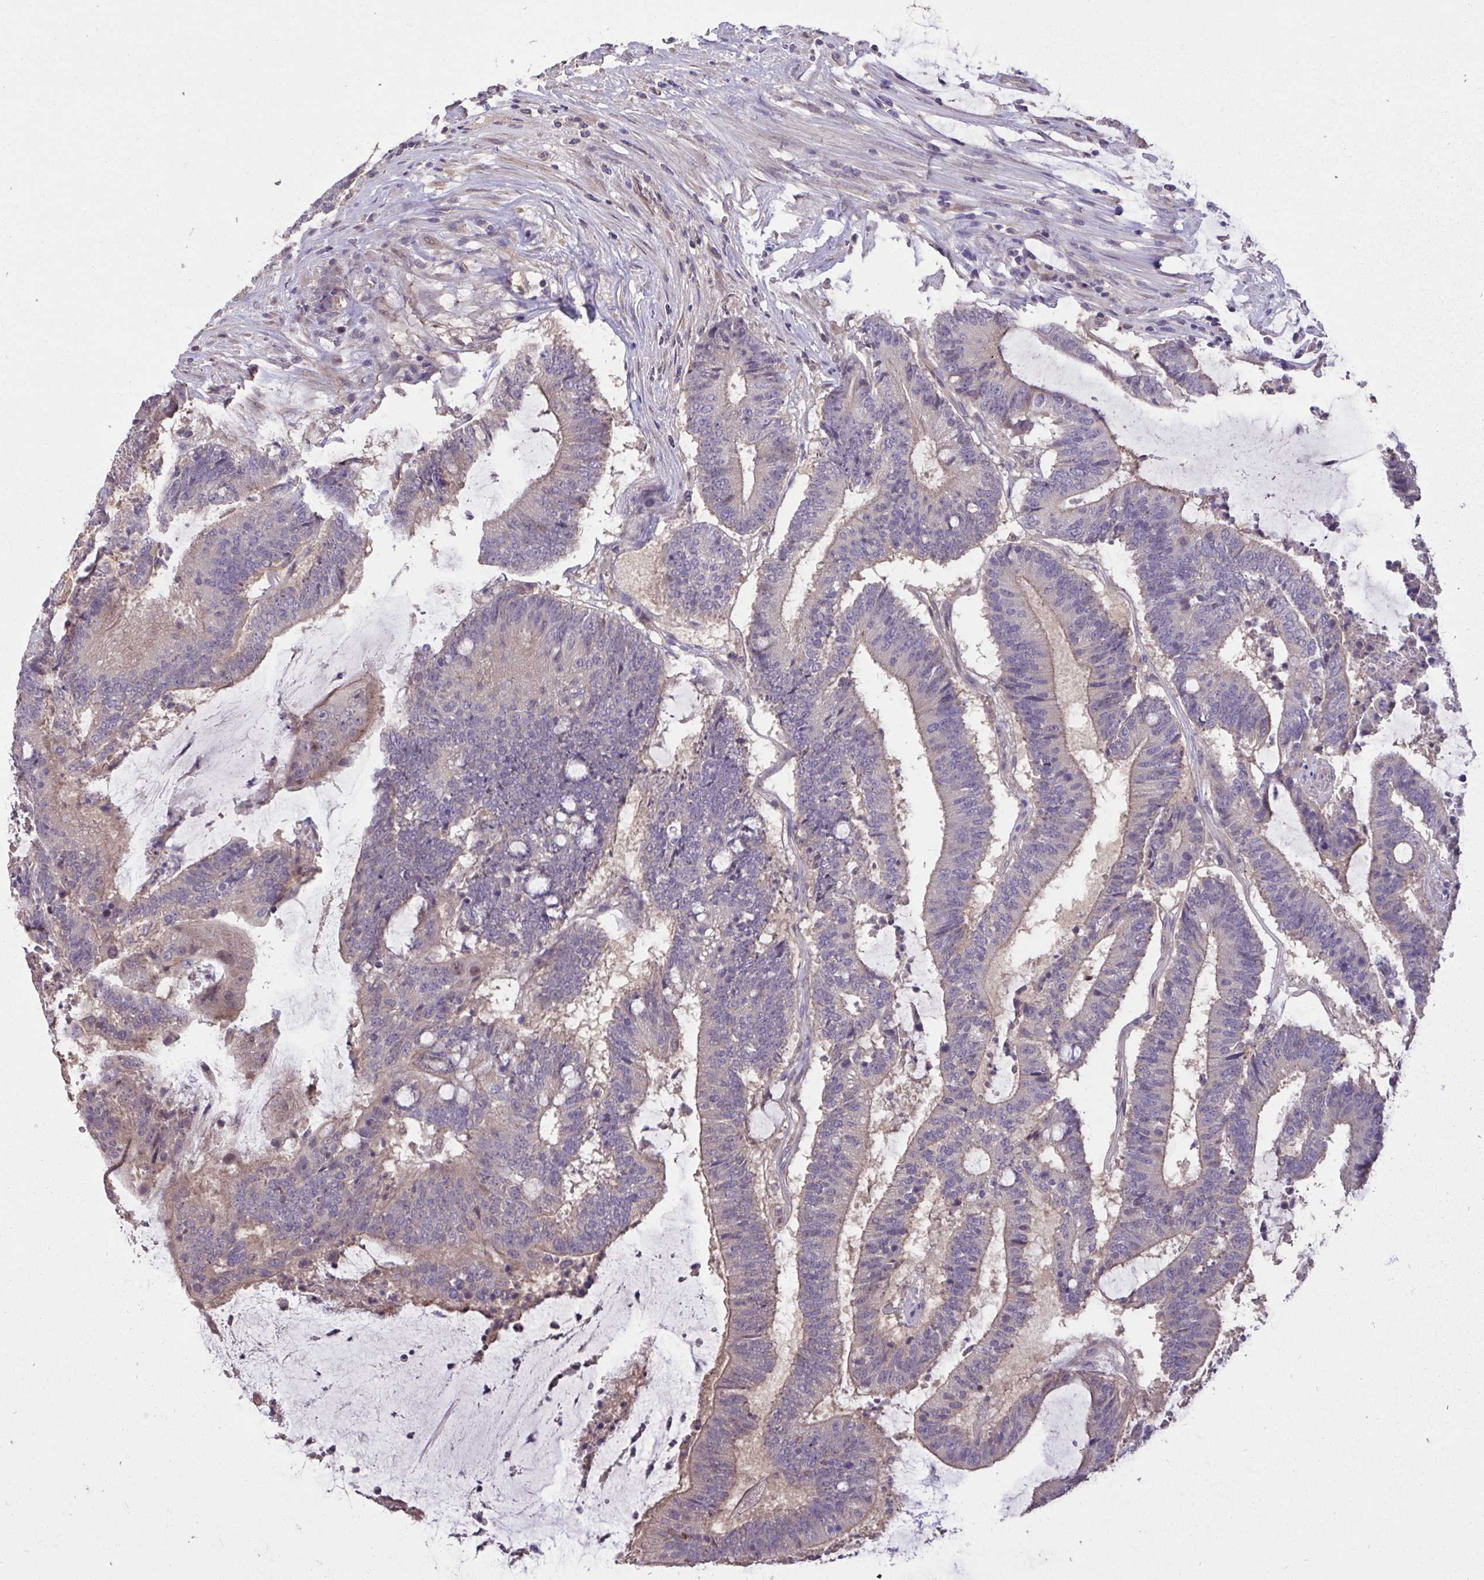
{"staining": {"intensity": "weak", "quantity": "25%-75%", "location": "cytoplasmic/membranous"}, "tissue": "colorectal cancer", "cell_type": "Tumor cells", "image_type": "cancer", "snomed": [{"axis": "morphology", "description": "Adenocarcinoma, NOS"}, {"axis": "topography", "description": "Colon"}], "caption": "The histopathology image shows a brown stain indicating the presence of a protein in the cytoplasmic/membranous of tumor cells in adenocarcinoma (colorectal). (DAB IHC, brown staining for protein, blue staining for nuclei).", "gene": "C19orf54", "patient": {"sex": "female", "age": 43}}